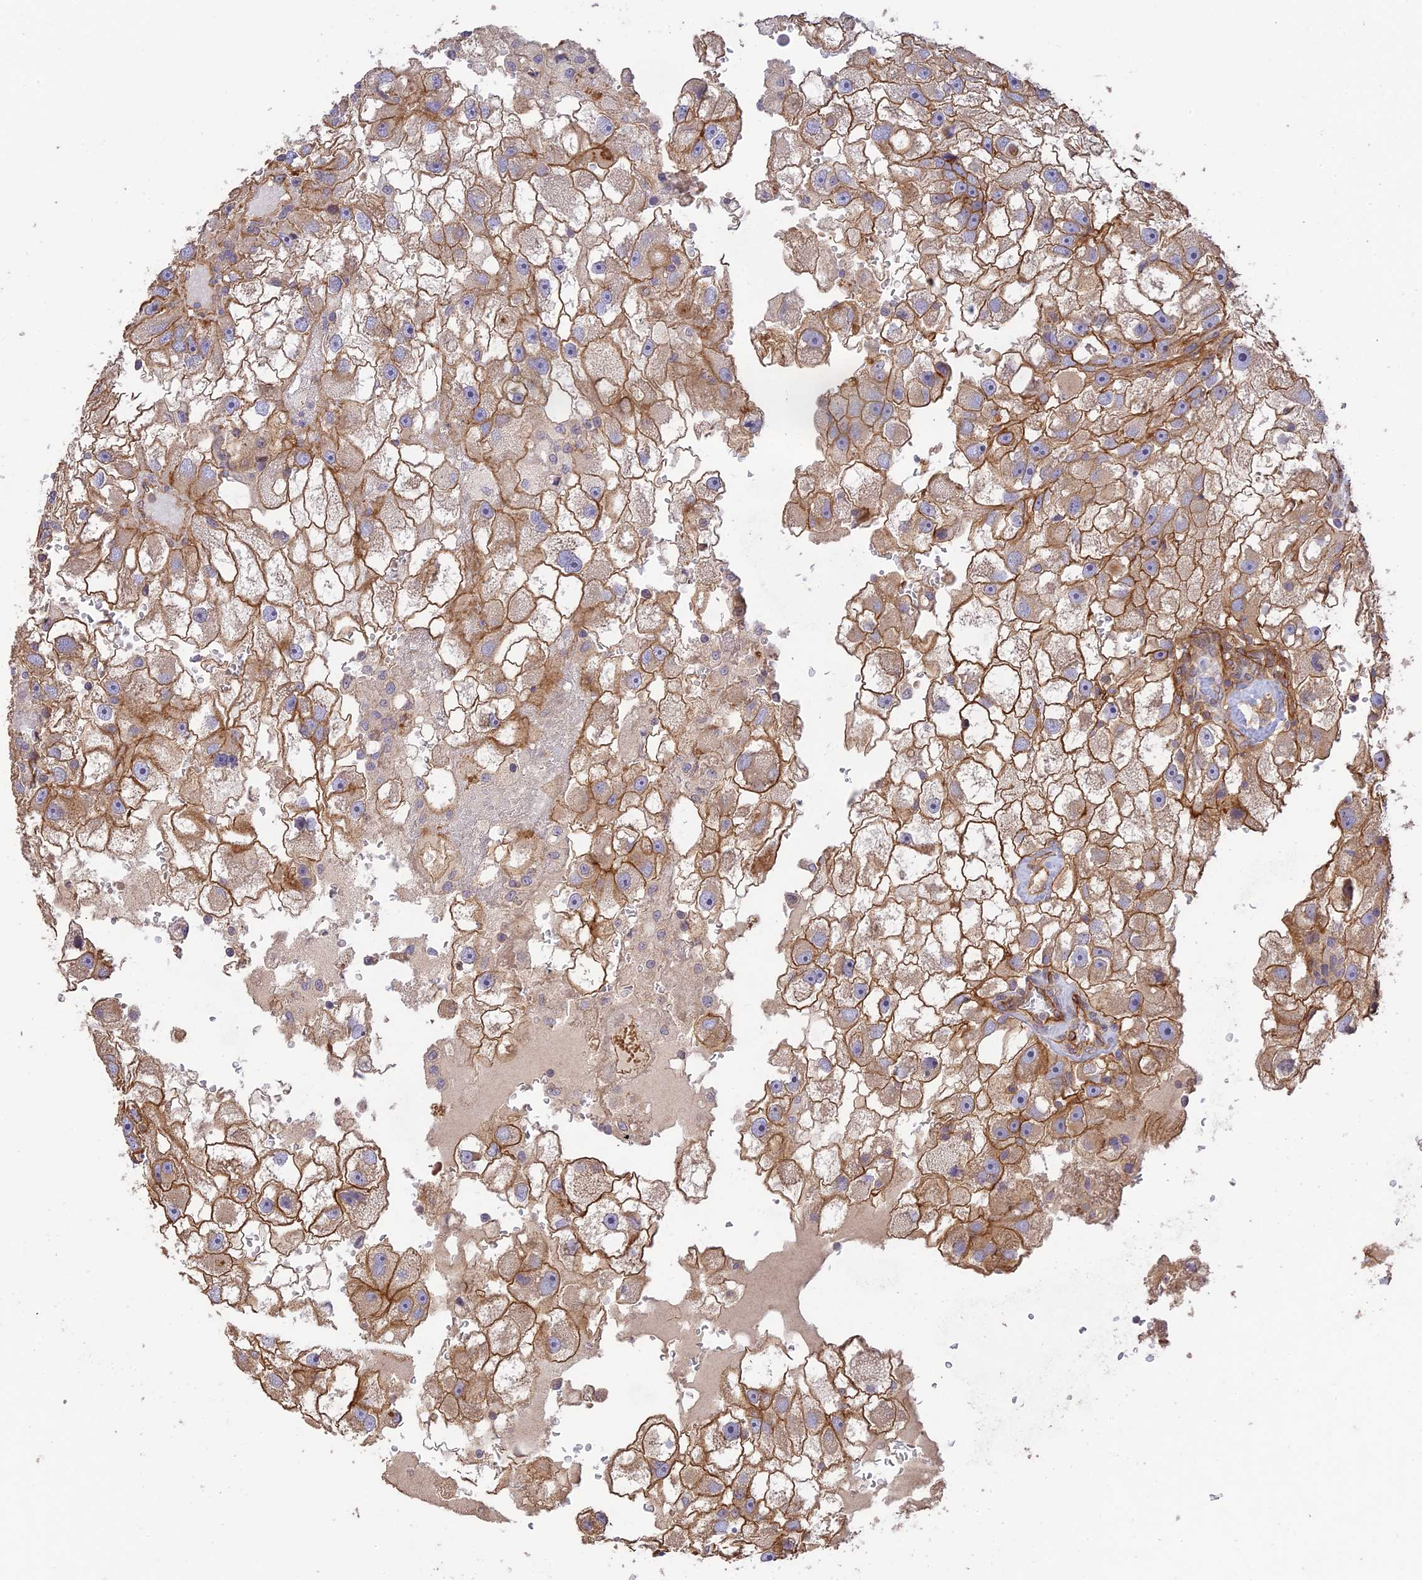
{"staining": {"intensity": "moderate", "quantity": ">75%", "location": "cytoplasmic/membranous"}, "tissue": "renal cancer", "cell_type": "Tumor cells", "image_type": "cancer", "snomed": [{"axis": "morphology", "description": "Adenocarcinoma, NOS"}, {"axis": "topography", "description": "Kidney"}], "caption": "Renal adenocarcinoma tissue reveals moderate cytoplasmic/membranous positivity in about >75% of tumor cells, visualized by immunohistochemistry.", "gene": "HOMER2", "patient": {"sex": "male", "age": 63}}